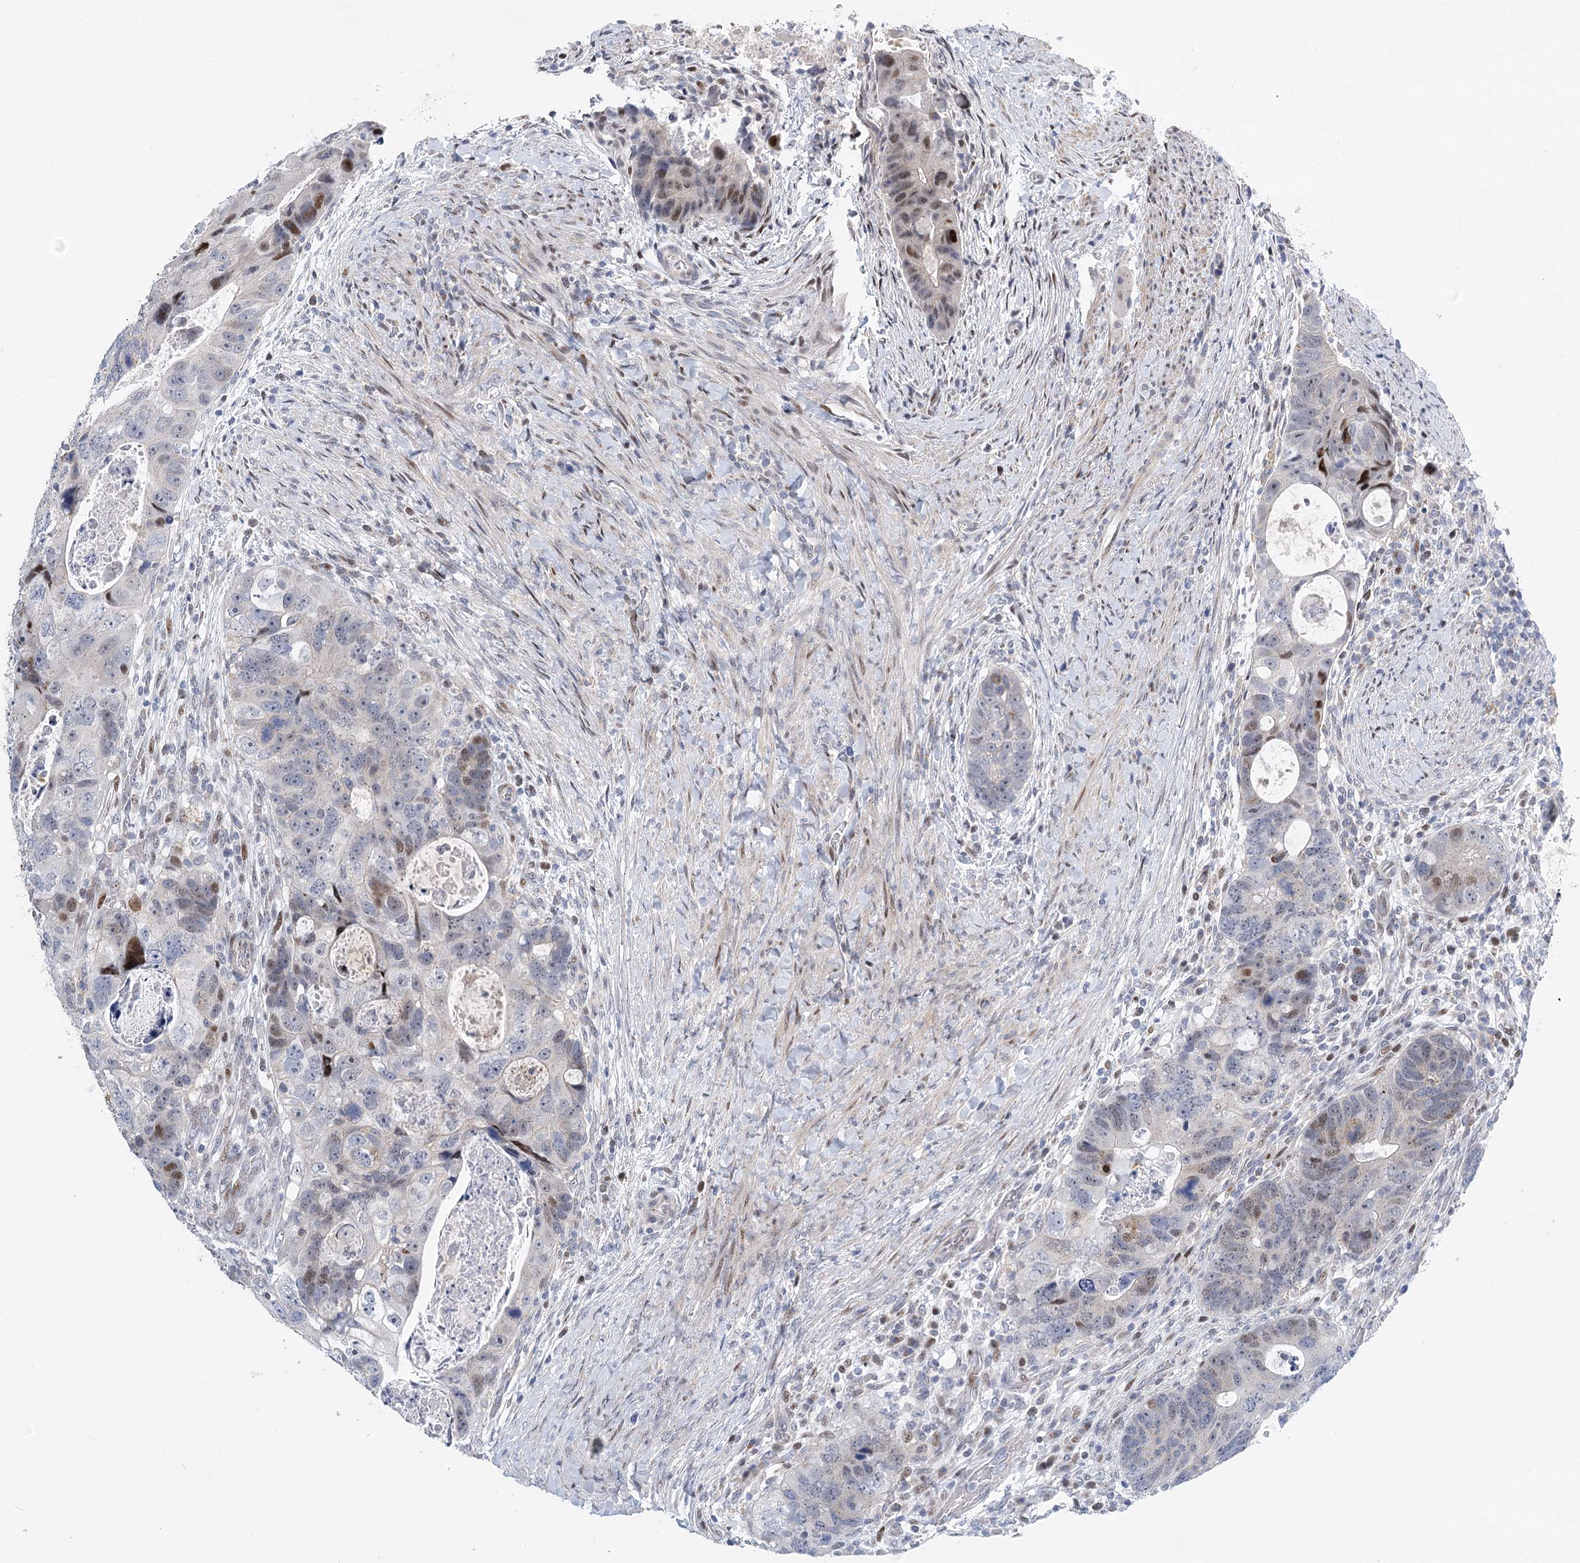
{"staining": {"intensity": "moderate", "quantity": "<25%", "location": "nuclear"}, "tissue": "colorectal cancer", "cell_type": "Tumor cells", "image_type": "cancer", "snomed": [{"axis": "morphology", "description": "Adenocarcinoma, NOS"}, {"axis": "topography", "description": "Rectum"}], "caption": "Immunohistochemical staining of human colorectal cancer (adenocarcinoma) shows moderate nuclear protein positivity in approximately <25% of tumor cells.", "gene": "CAMTA1", "patient": {"sex": "male", "age": 59}}